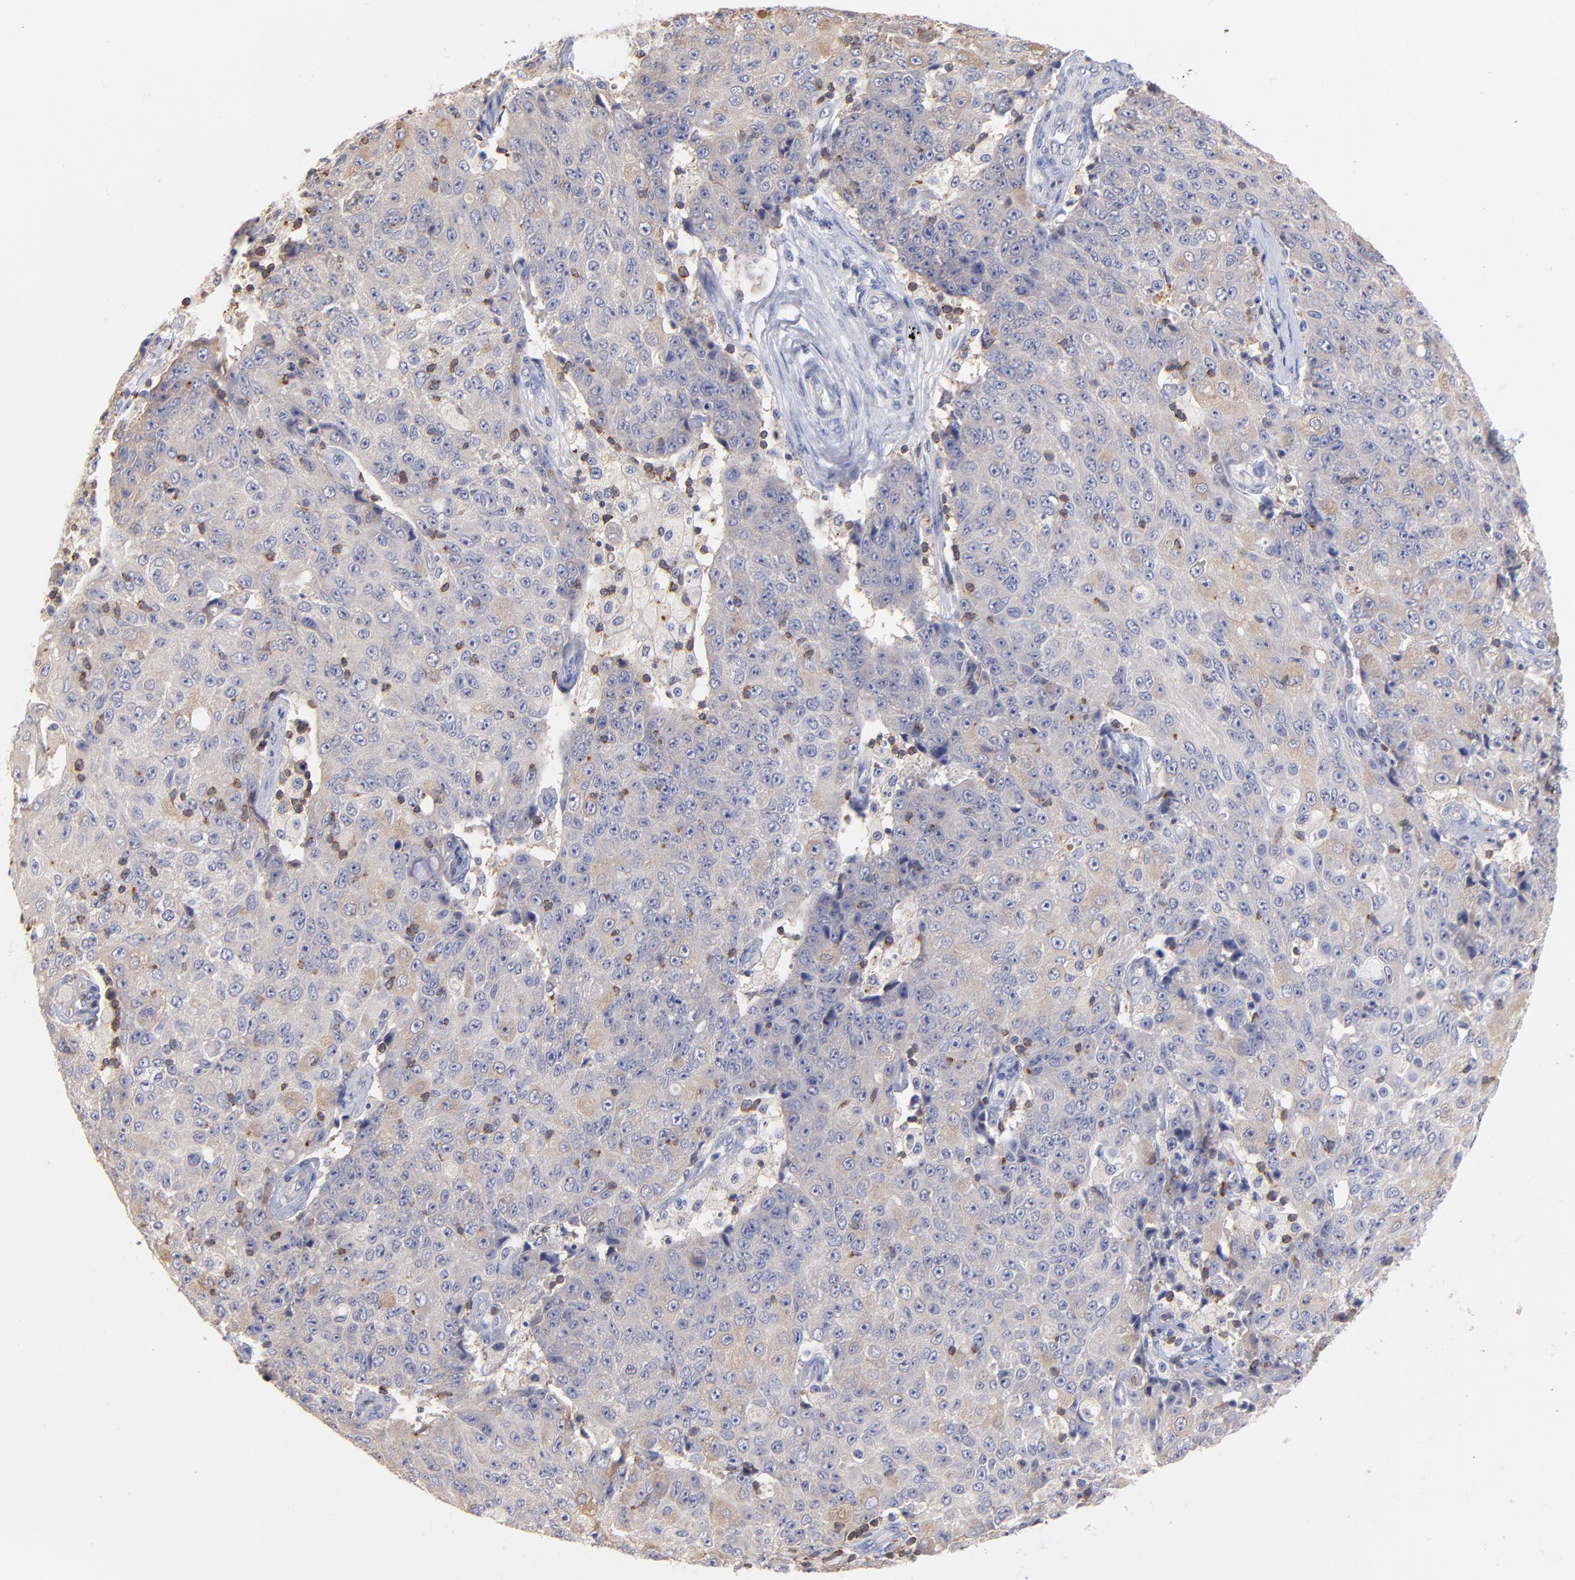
{"staining": {"intensity": "weak", "quantity": "25%-75%", "location": "cytoplasmic/membranous"}, "tissue": "ovarian cancer", "cell_type": "Tumor cells", "image_type": "cancer", "snomed": [{"axis": "morphology", "description": "Carcinoma, endometroid"}, {"axis": "topography", "description": "Ovary"}], "caption": "A brown stain highlights weak cytoplasmic/membranous expression of a protein in ovarian cancer (endometroid carcinoma) tumor cells.", "gene": "KREMEN2", "patient": {"sex": "female", "age": 42}}